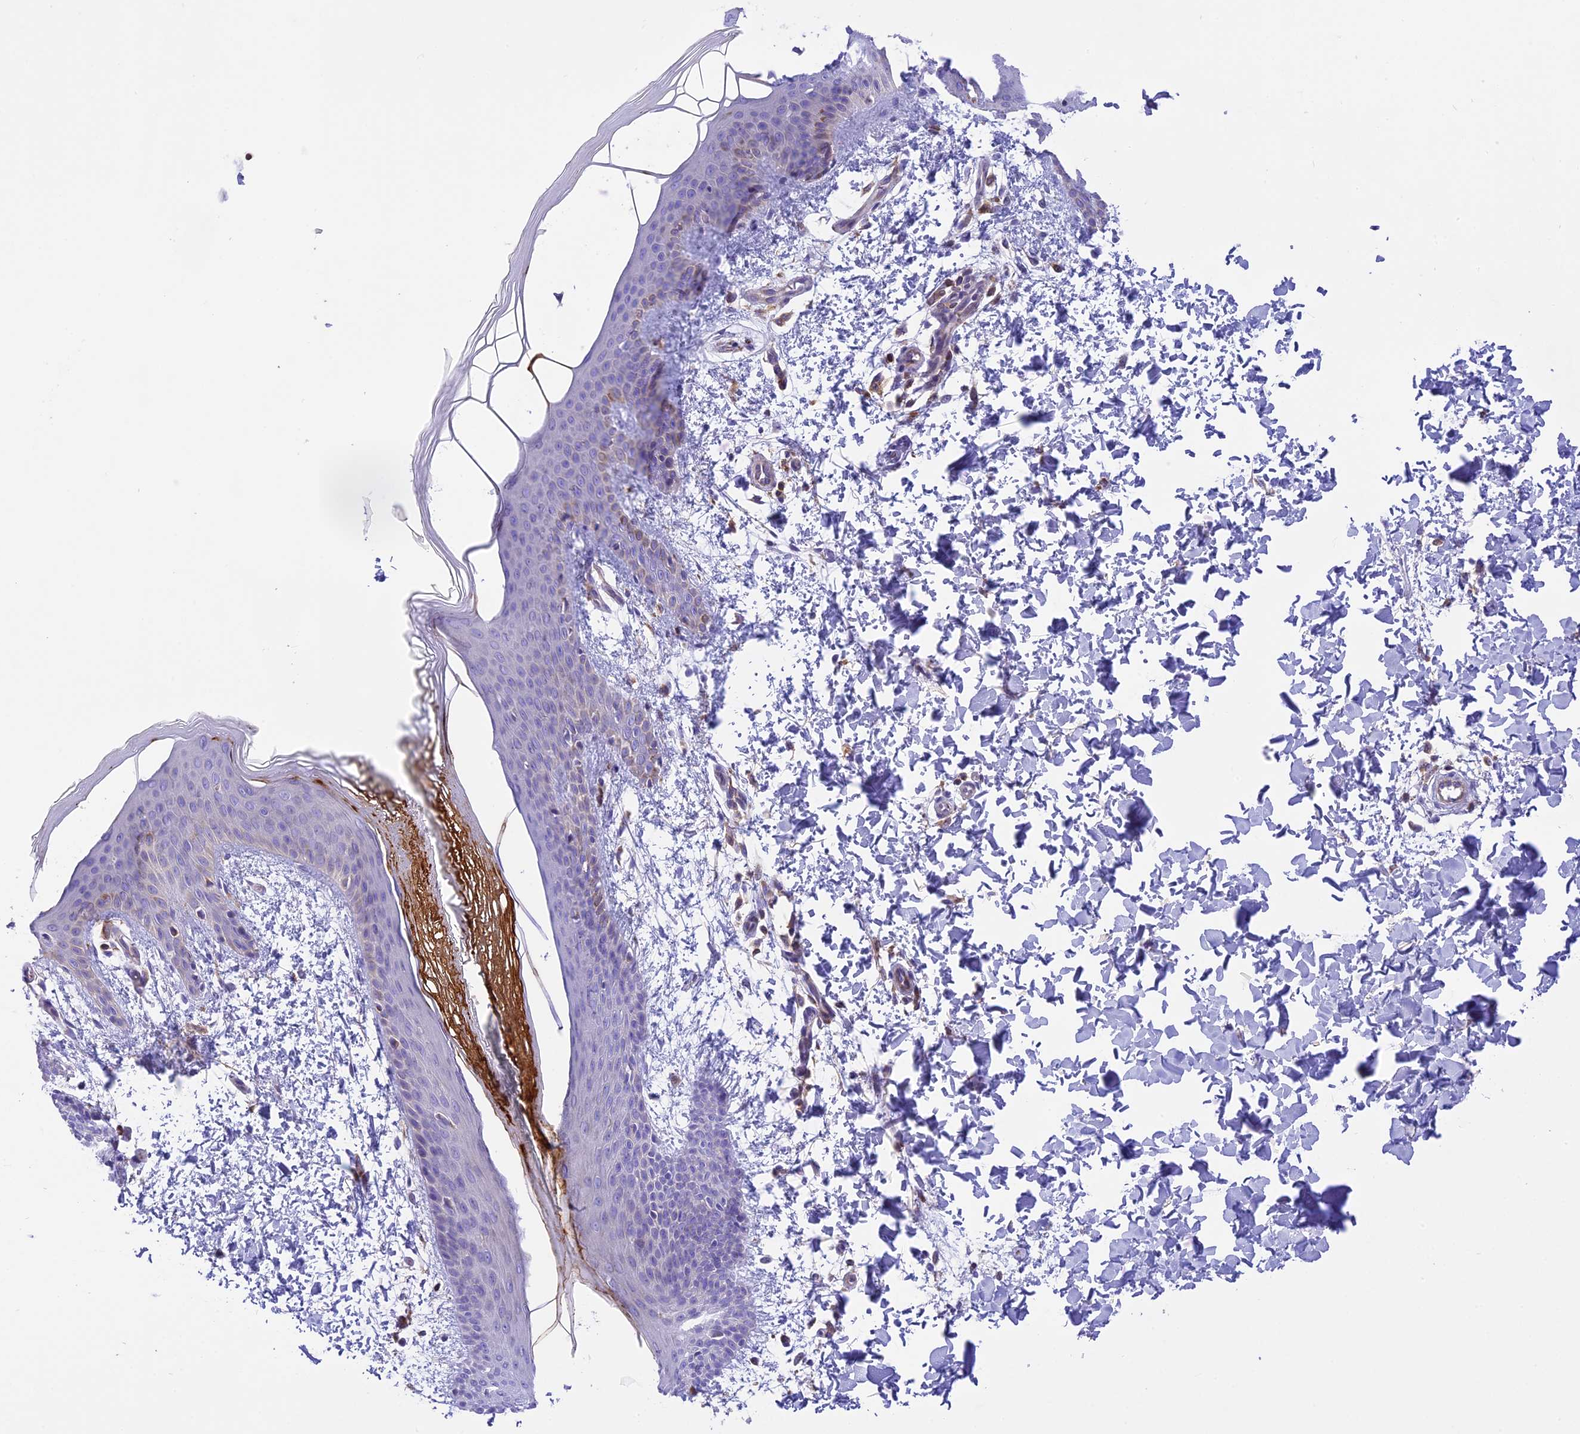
{"staining": {"intensity": "weak", "quantity": ">75%", "location": "cytoplasmic/membranous"}, "tissue": "skin", "cell_type": "Fibroblasts", "image_type": "normal", "snomed": [{"axis": "morphology", "description": "Normal tissue, NOS"}, {"axis": "topography", "description": "Skin"}], "caption": "Immunohistochemistry (IHC) (DAB) staining of unremarkable skin reveals weak cytoplasmic/membranous protein expression in approximately >75% of fibroblasts. Nuclei are stained in blue.", "gene": "CORO7", "patient": {"sex": "male", "age": 36}}